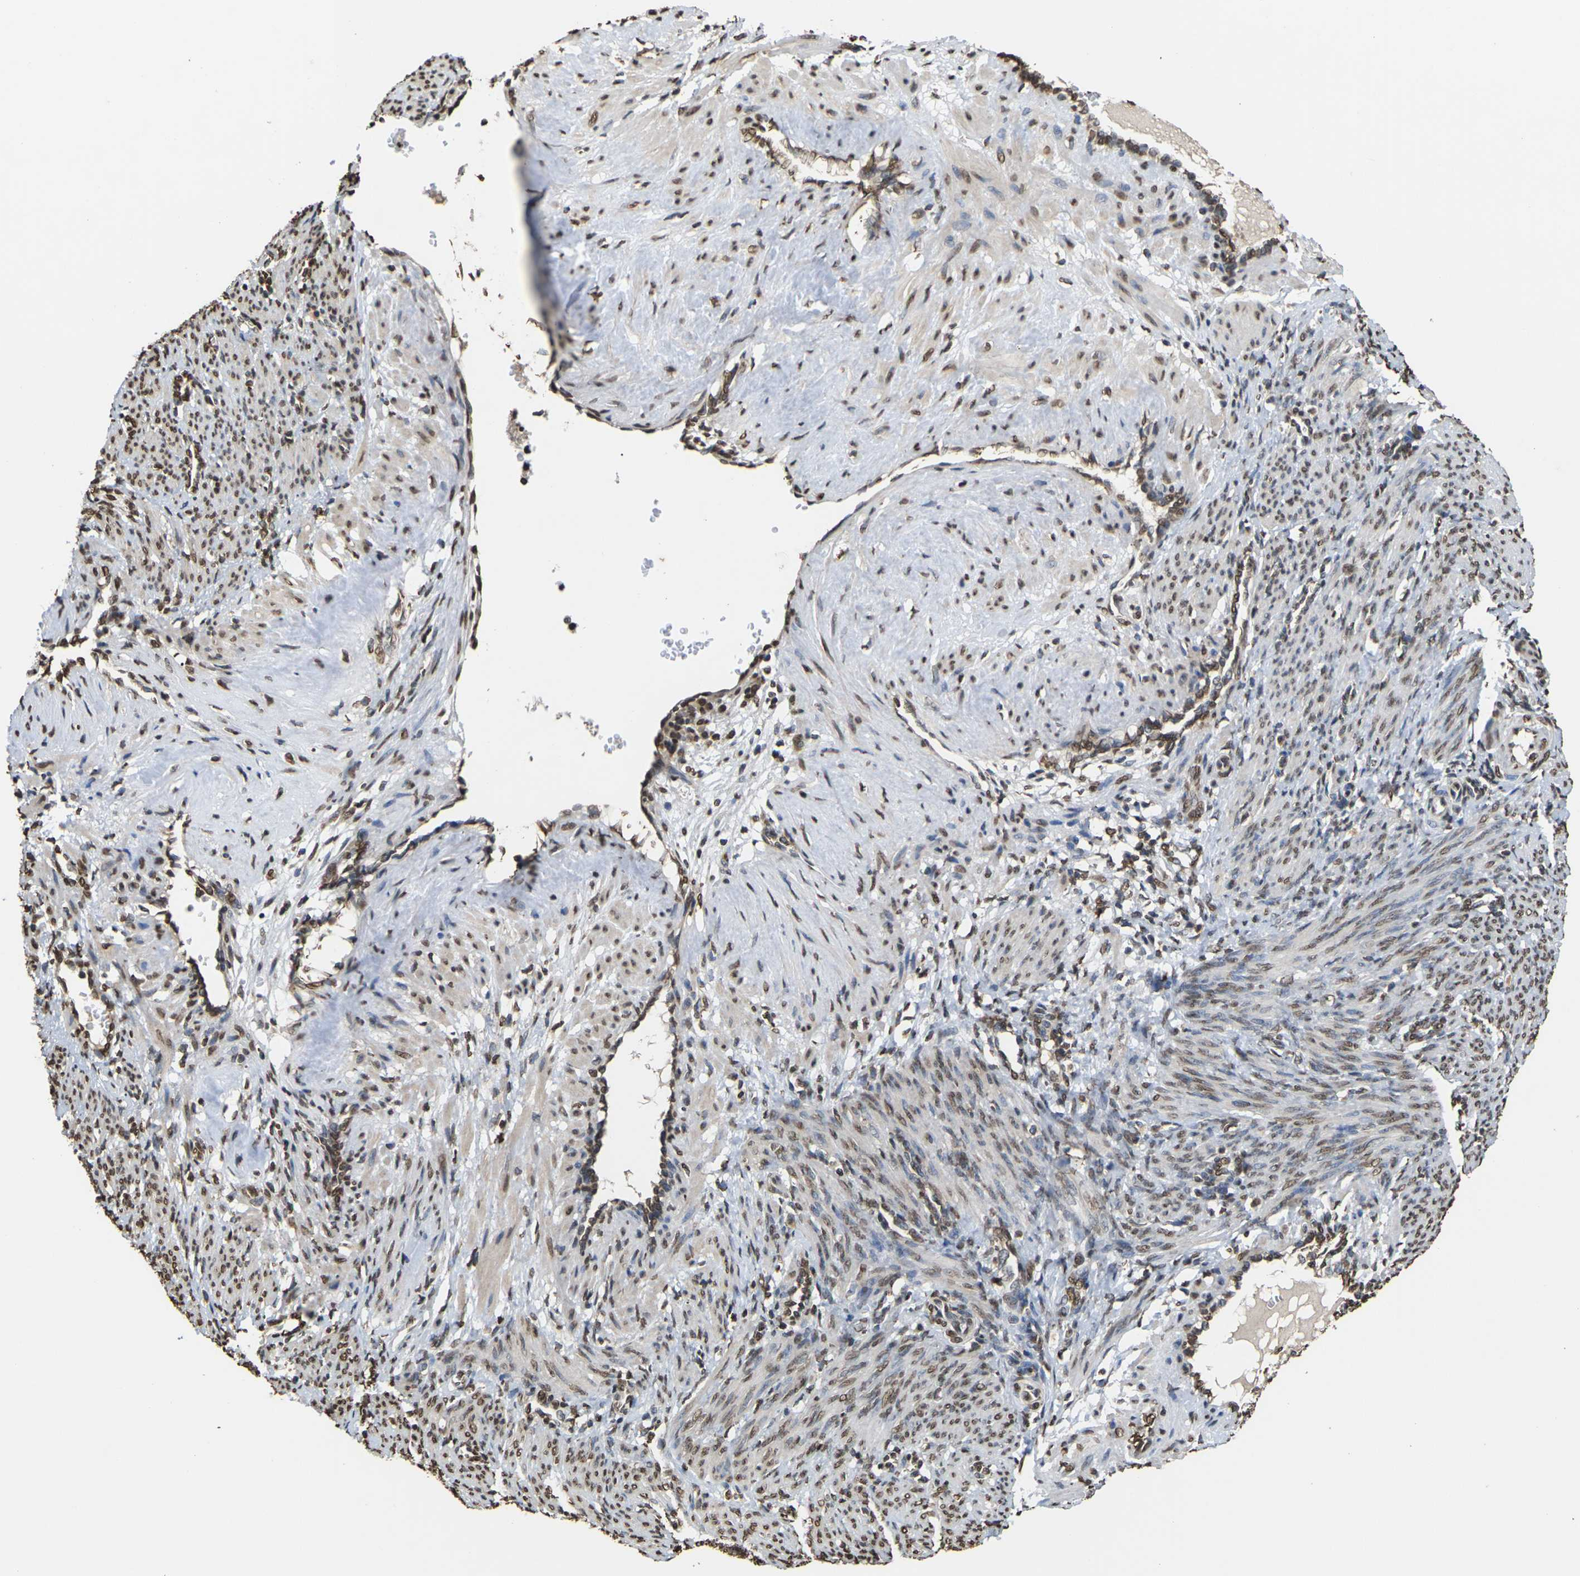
{"staining": {"intensity": "moderate", "quantity": ">75%", "location": "nuclear"}, "tissue": "smooth muscle", "cell_type": "Smooth muscle cells", "image_type": "normal", "snomed": [{"axis": "morphology", "description": "Normal tissue, NOS"}, {"axis": "topography", "description": "Endometrium"}], "caption": "Immunohistochemical staining of benign smooth muscle displays moderate nuclear protein staining in about >75% of smooth muscle cells. (DAB (3,3'-diaminobenzidine) IHC, brown staining for protein, blue staining for nuclei).", "gene": "EMSY", "patient": {"sex": "female", "age": 33}}